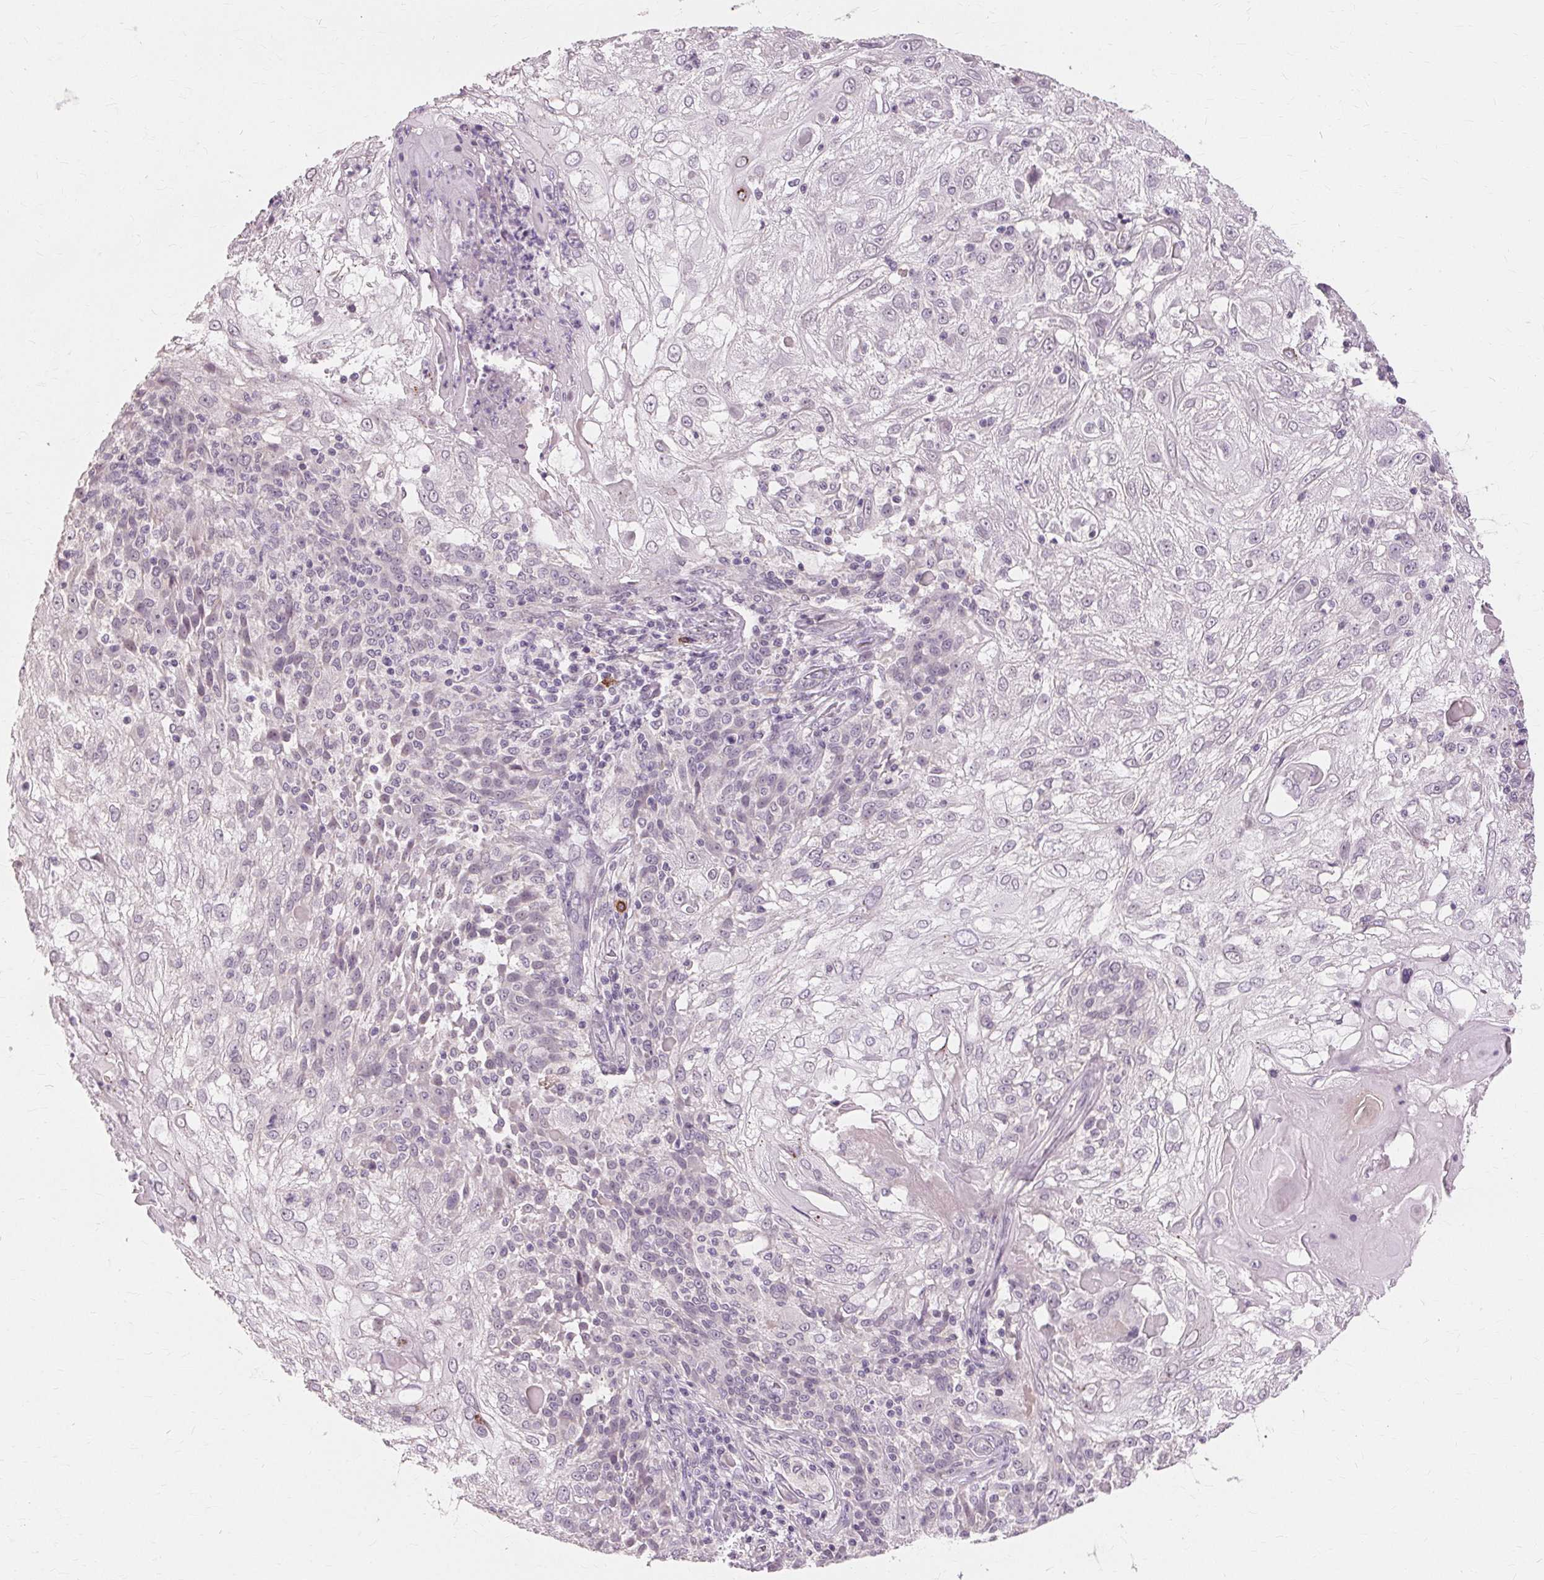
{"staining": {"intensity": "negative", "quantity": "none", "location": "none"}, "tissue": "skin cancer", "cell_type": "Tumor cells", "image_type": "cancer", "snomed": [{"axis": "morphology", "description": "Normal tissue, NOS"}, {"axis": "morphology", "description": "Squamous cell carcinoma, NOS"}, {"axis": "topography", "description": "Skin"}], "caption": "A high-resolution histopathology image shows immunohistochemistry (IHC) staining of skin cancer, which shows no significant expression in tumor cells.", "gene": "SIGLEC6", "patient": {"sex": "female", "age": 83}}